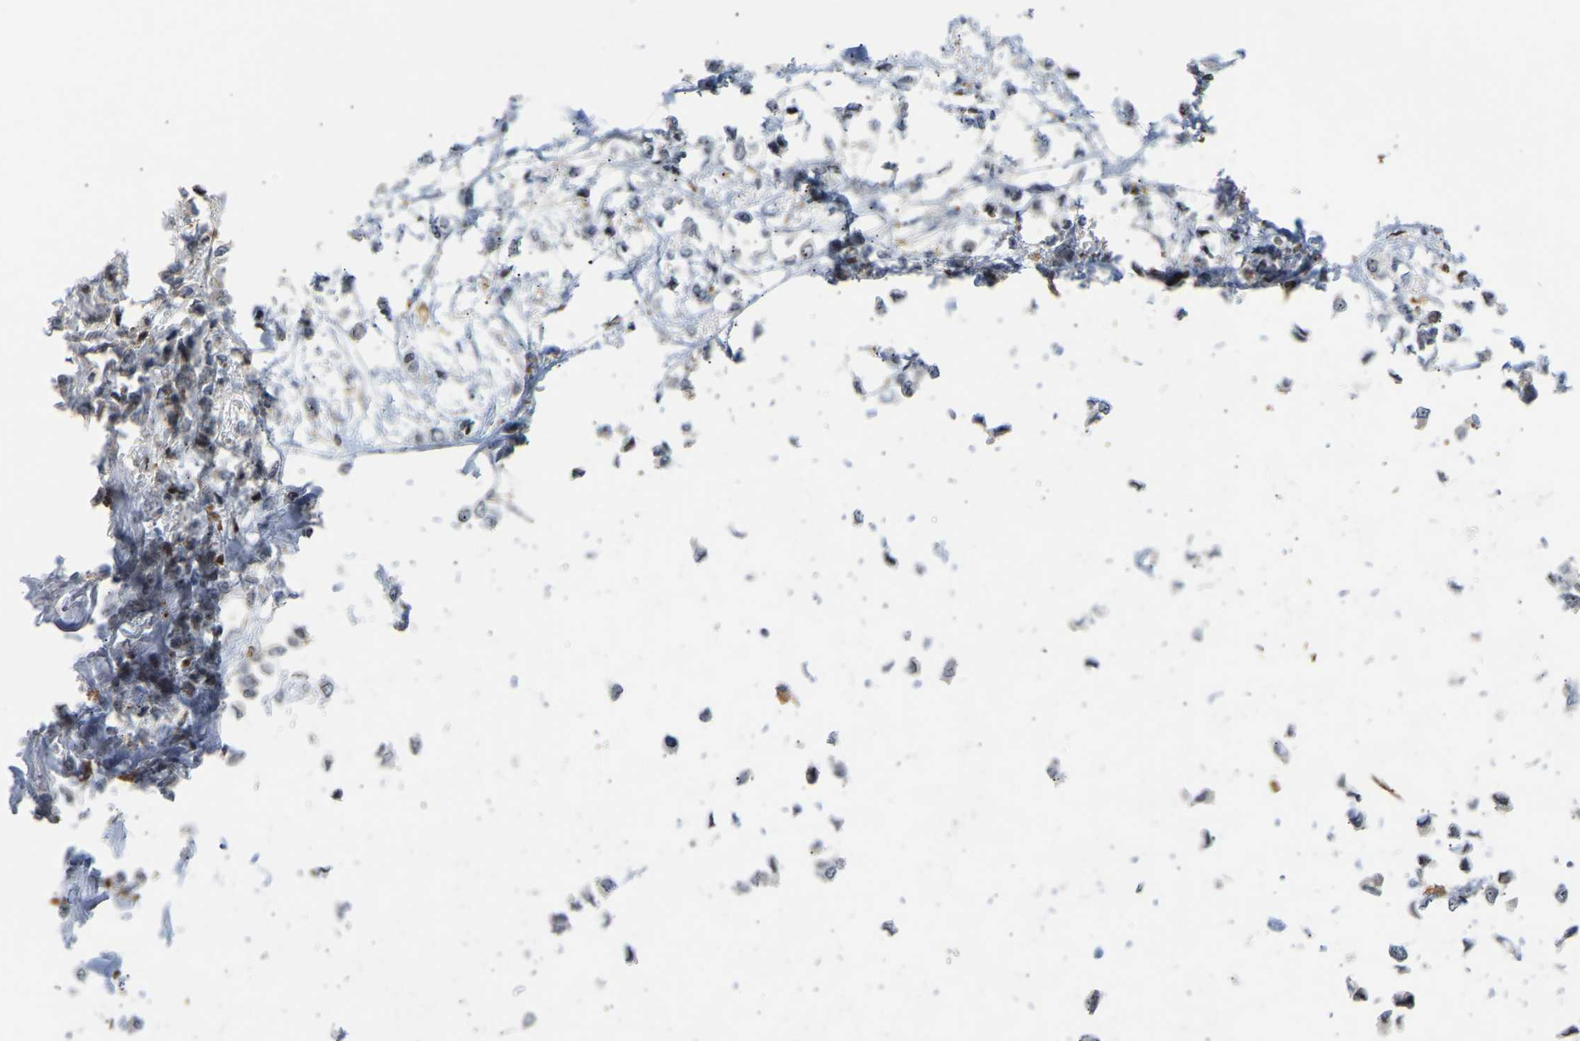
{"staining": {"intensity": "negative", "quantity": "none", "location": "none"}, "tissue": "breast cancer", "cell_type": "Tumor cells", "image_type": "cancer", "snomed": [{"axis": "morphology", "description": "Lobular carcinoma"}, {"axis": "topography", "description": "Breast"}], "caption": "Immunohistochemical staining of lobular carcinoma (breast) demonstrates no significant positivity in tumor cells. (Stains: DAB immunohistochemistry with hematoxylin counter stain, Microscopy: brightfield microscopy at high magnification).", "gene": "PLCG2", "patient": {"sex": "female", "age": 51}}